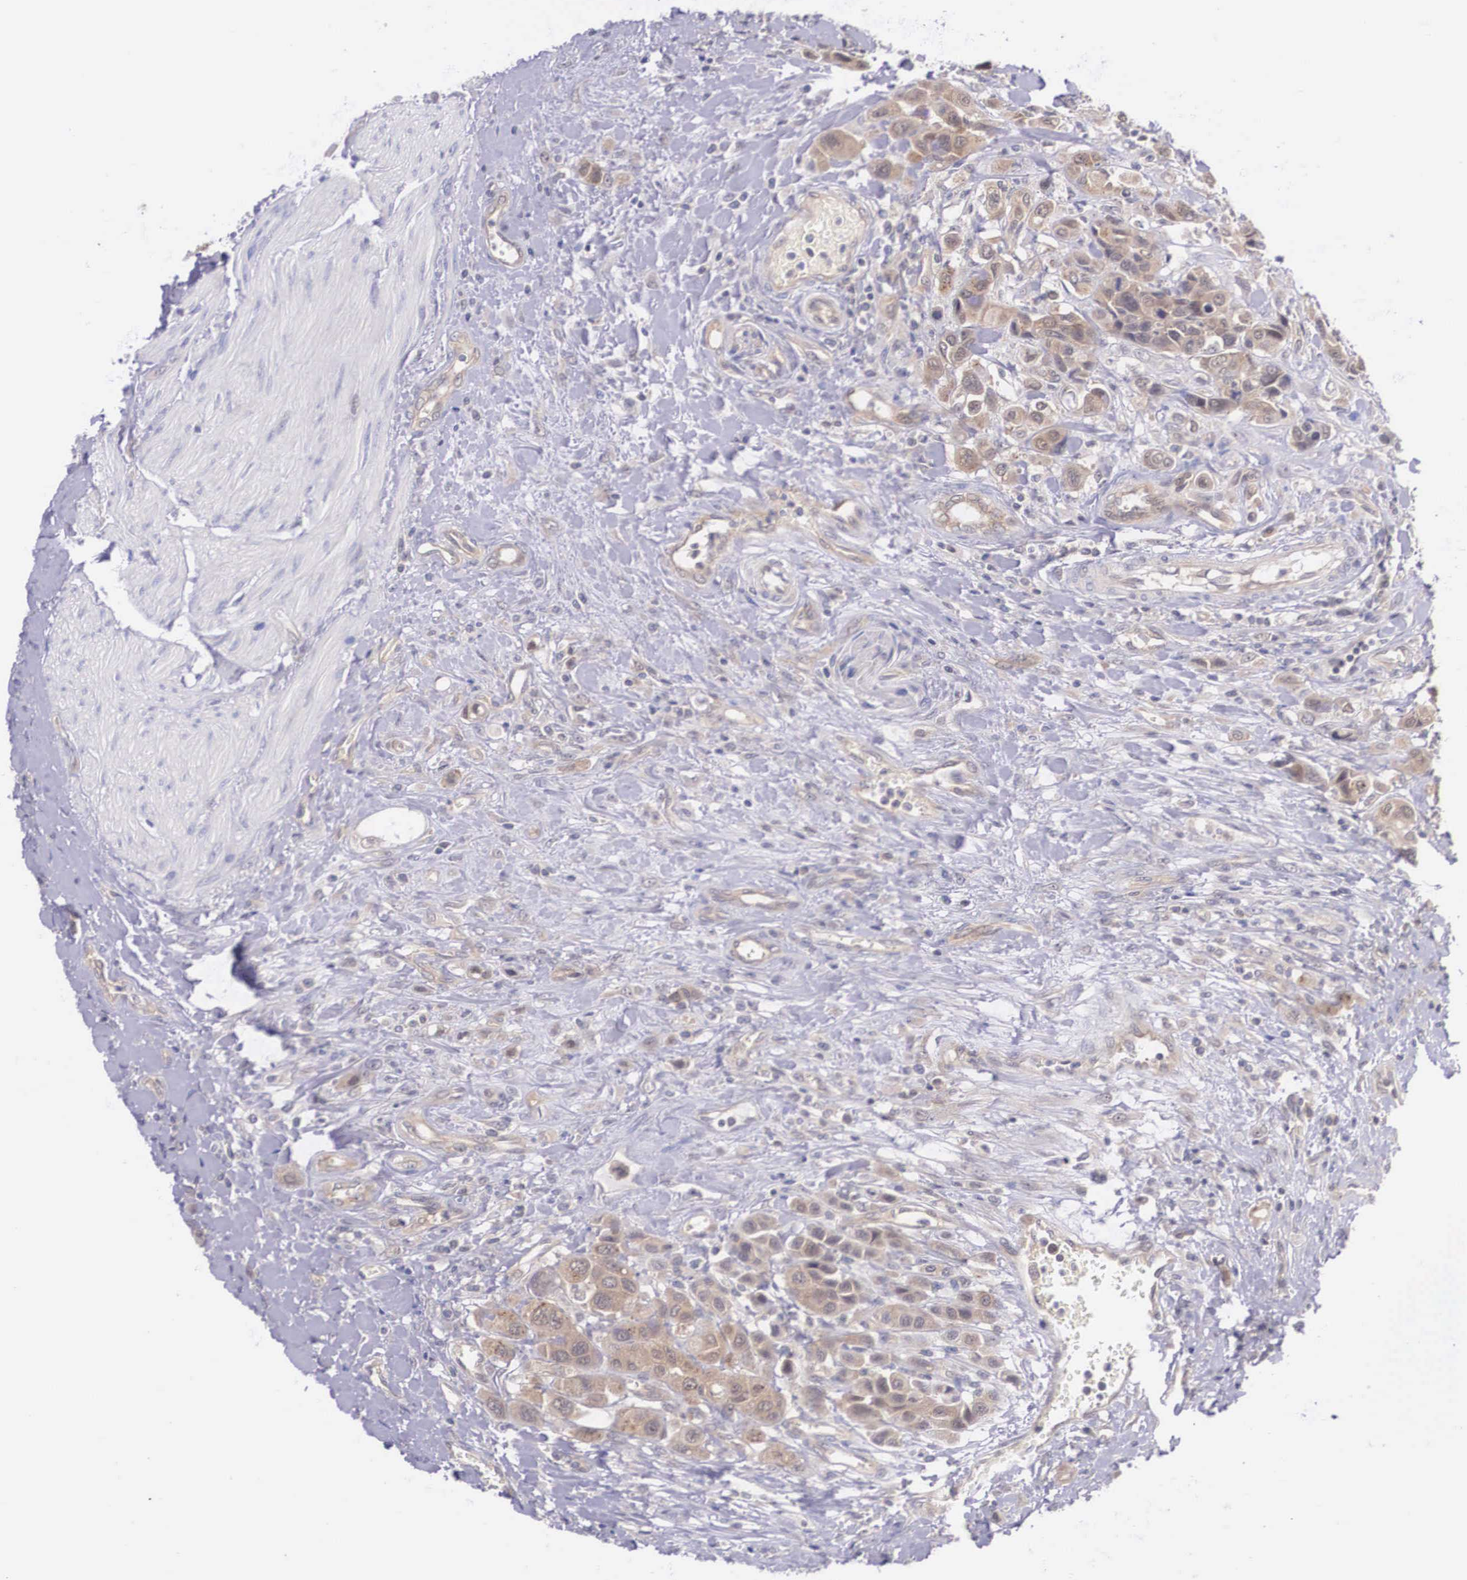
{"staining": {"intensity": "weak", "quantity": "25%-75%", "location": "cytoplasmic/membranous"}, "tissue": "urothelial cancer", "cell_type": "Tumor cells", "image_type": "cancer", "snomed": [{"axis": "morphology", "description": "Urothelial carcinoma, High grade"}, {"axis": "topography", "description": "Urinary bladder"}], "caption": "High-grade urothelial carcinoma was stained to show a protein in brown. There is low levels of weak cytoplasmic/membranous positivity in approximately 25%-75% of tumor cells. (IHC, brightfield microscopy, high magnification).", "gene": "IGBP1", "patient": {"sex": "male", "age": 50}}